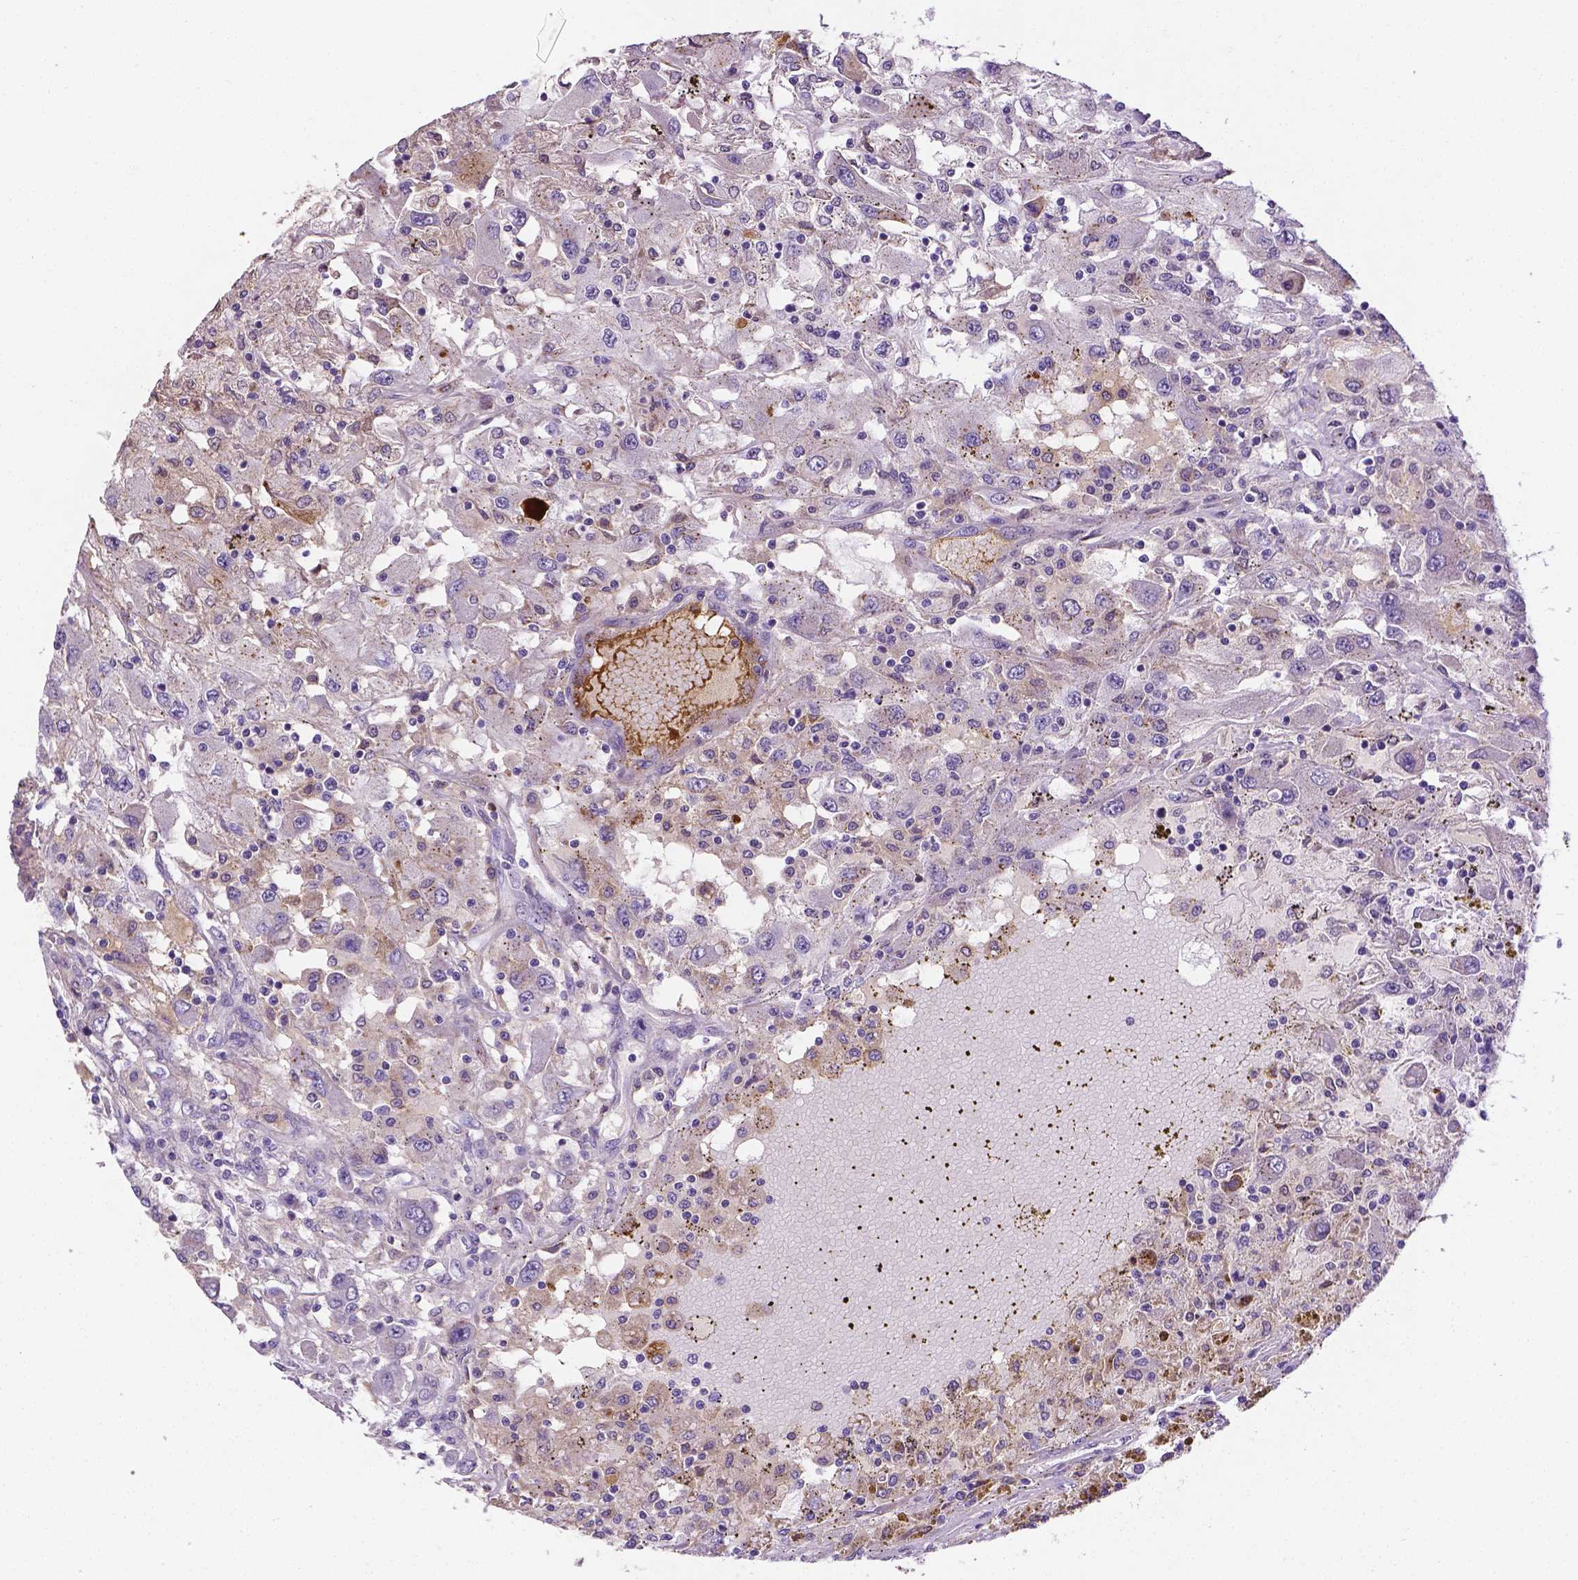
{"staining": {"intensity": "negative", "quantity": "none", "location": "none"}, "tissue": "renal cancer", "cell_type": "Tumor cells", "image_type": "cancer", "snomed": [{"axis": "morphology", "description": "Adenocarcinoma, NOS"}, {"axis": "topography", "description": "Kidney"}], "caption": "DAB immunohistochemical staining of human renal adenocarcinoma demonstrates no significant expression in tumor cells. (DAB immunohistochemistry (IHC), high magnification).", "gene": "APOE", "patient": {"sex": "female", "age": 67}}